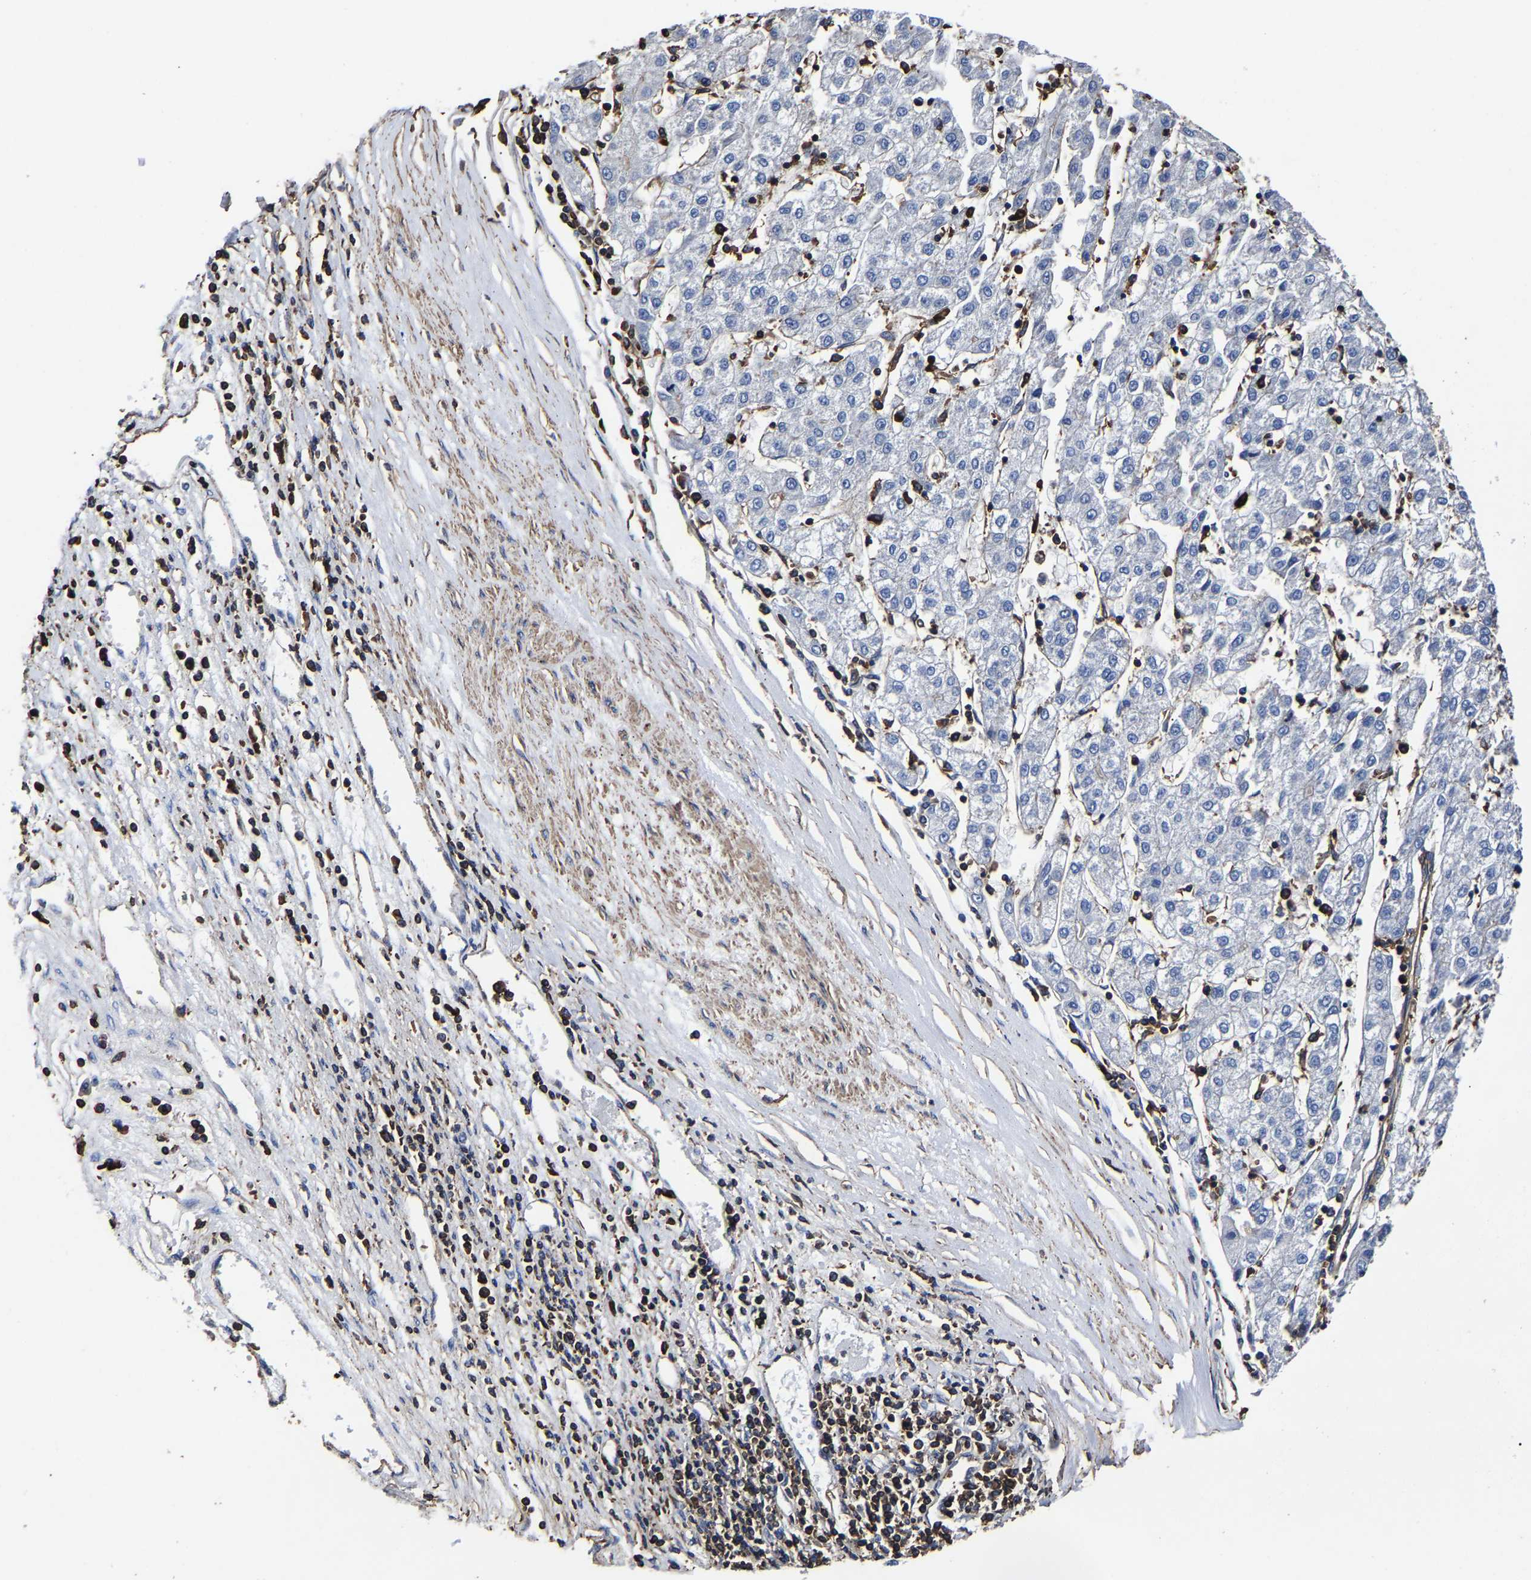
{"staining": {"intensity": "negative", "quantity": "none", "location": "none"}, "tissue": "liver cancer", "cell_type": "Tumor cells", "image_type": "cancer", "snomed": [{"axis": "morphology", "description": "Carcinoma, Hepatocellular, NOS"}, {"axis": "topography", "description": "Liver"}], "caption": "This is an immunohistochemistry (IHC) histopathology image of human liver cancer. There is no staining in tumor cells.", "gene": "SSH3", "patient": {"sex": "male", "age": 72}}